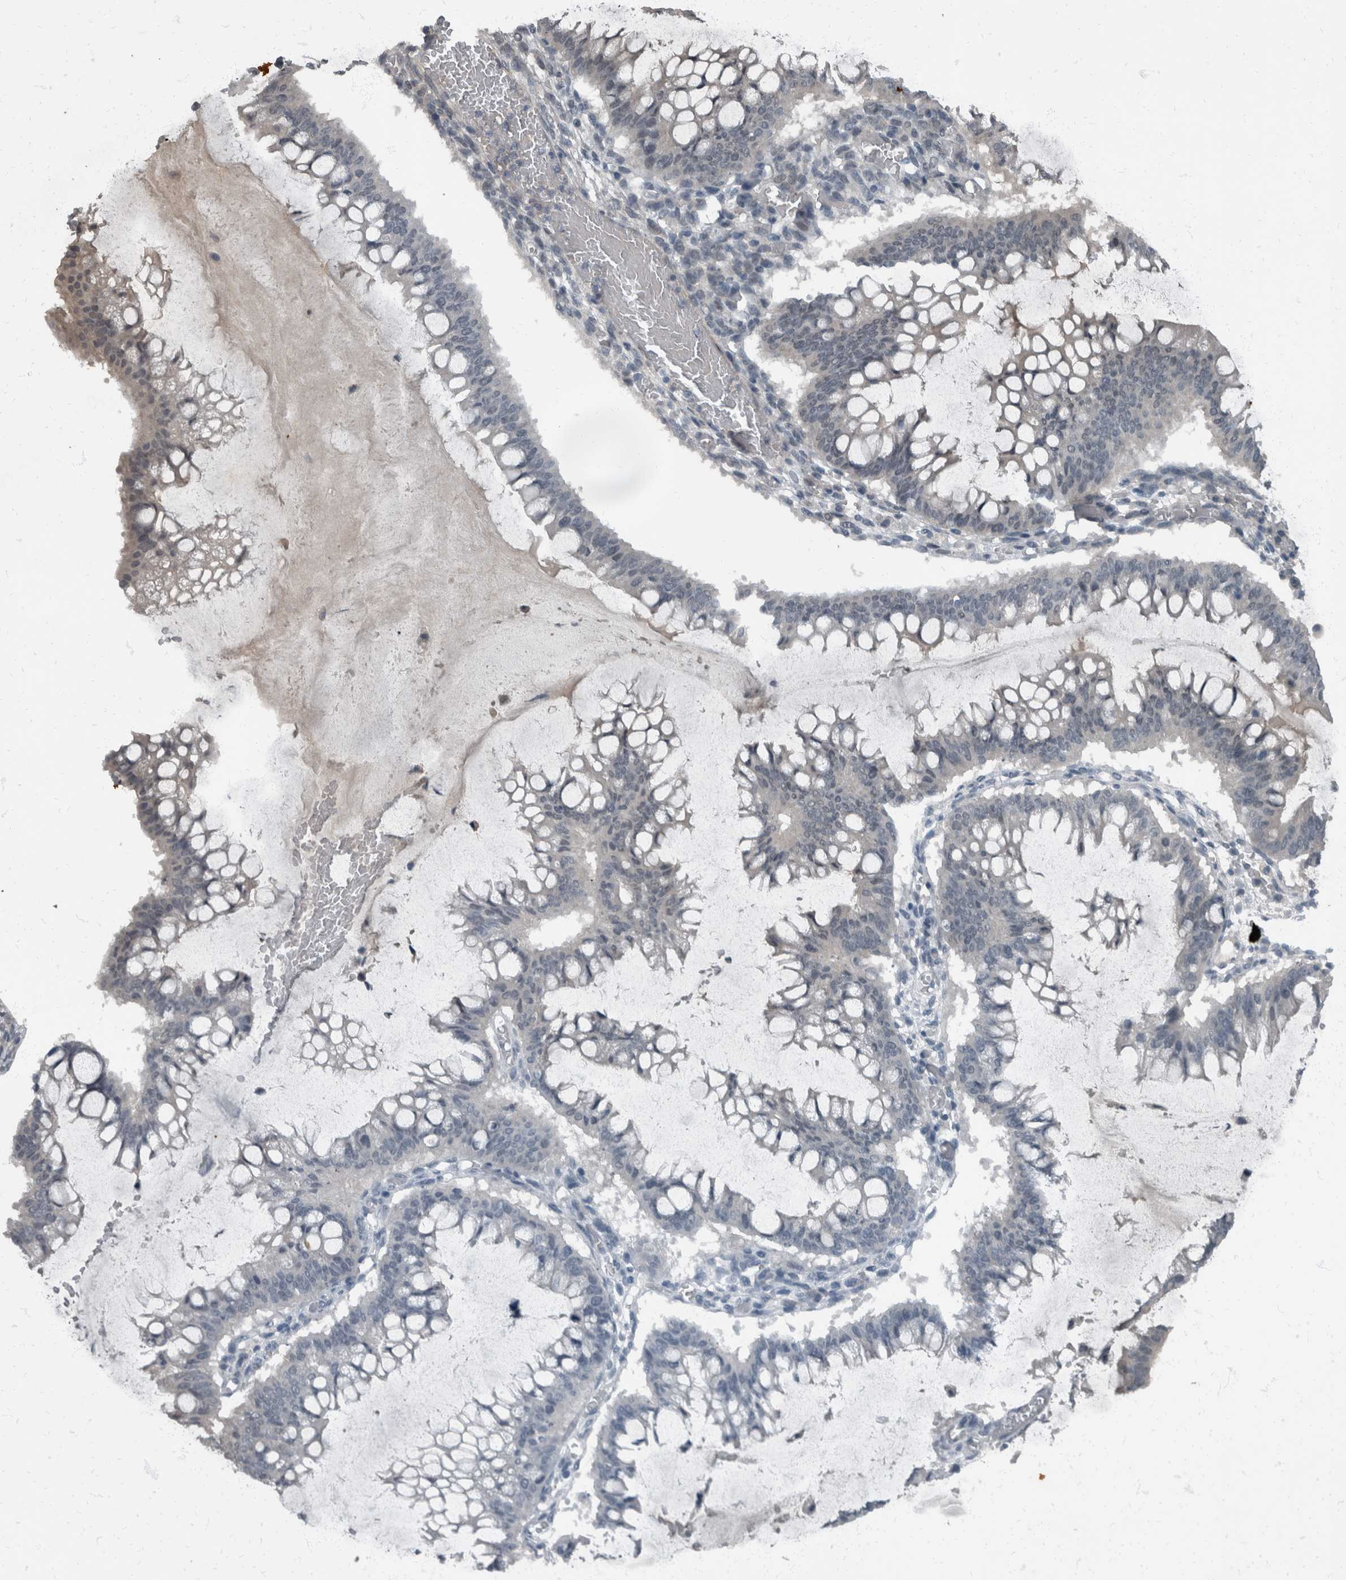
{"staining": {"intensity": "weak", "quantity": "<25%", "location": "nuclear"}, "tissue": "ovarian cancer", "cell_type": "Tumor cells", "image_type": "cancer", "snomed": [{"axis": "morphology", "description": "Cystadenocarcinoma, mucinous, NOS"}, {"axis": "topography", "description": "Ovary"}], "caption": "Tumor cells show no significant protein positivity in mucinous cystadenocarcinoma (ovarian). (DAB IHC visualized using brightfield microscopy, high magnification).", "gene": "WDR33", "patient": {"sex": "female", "age": 73}}